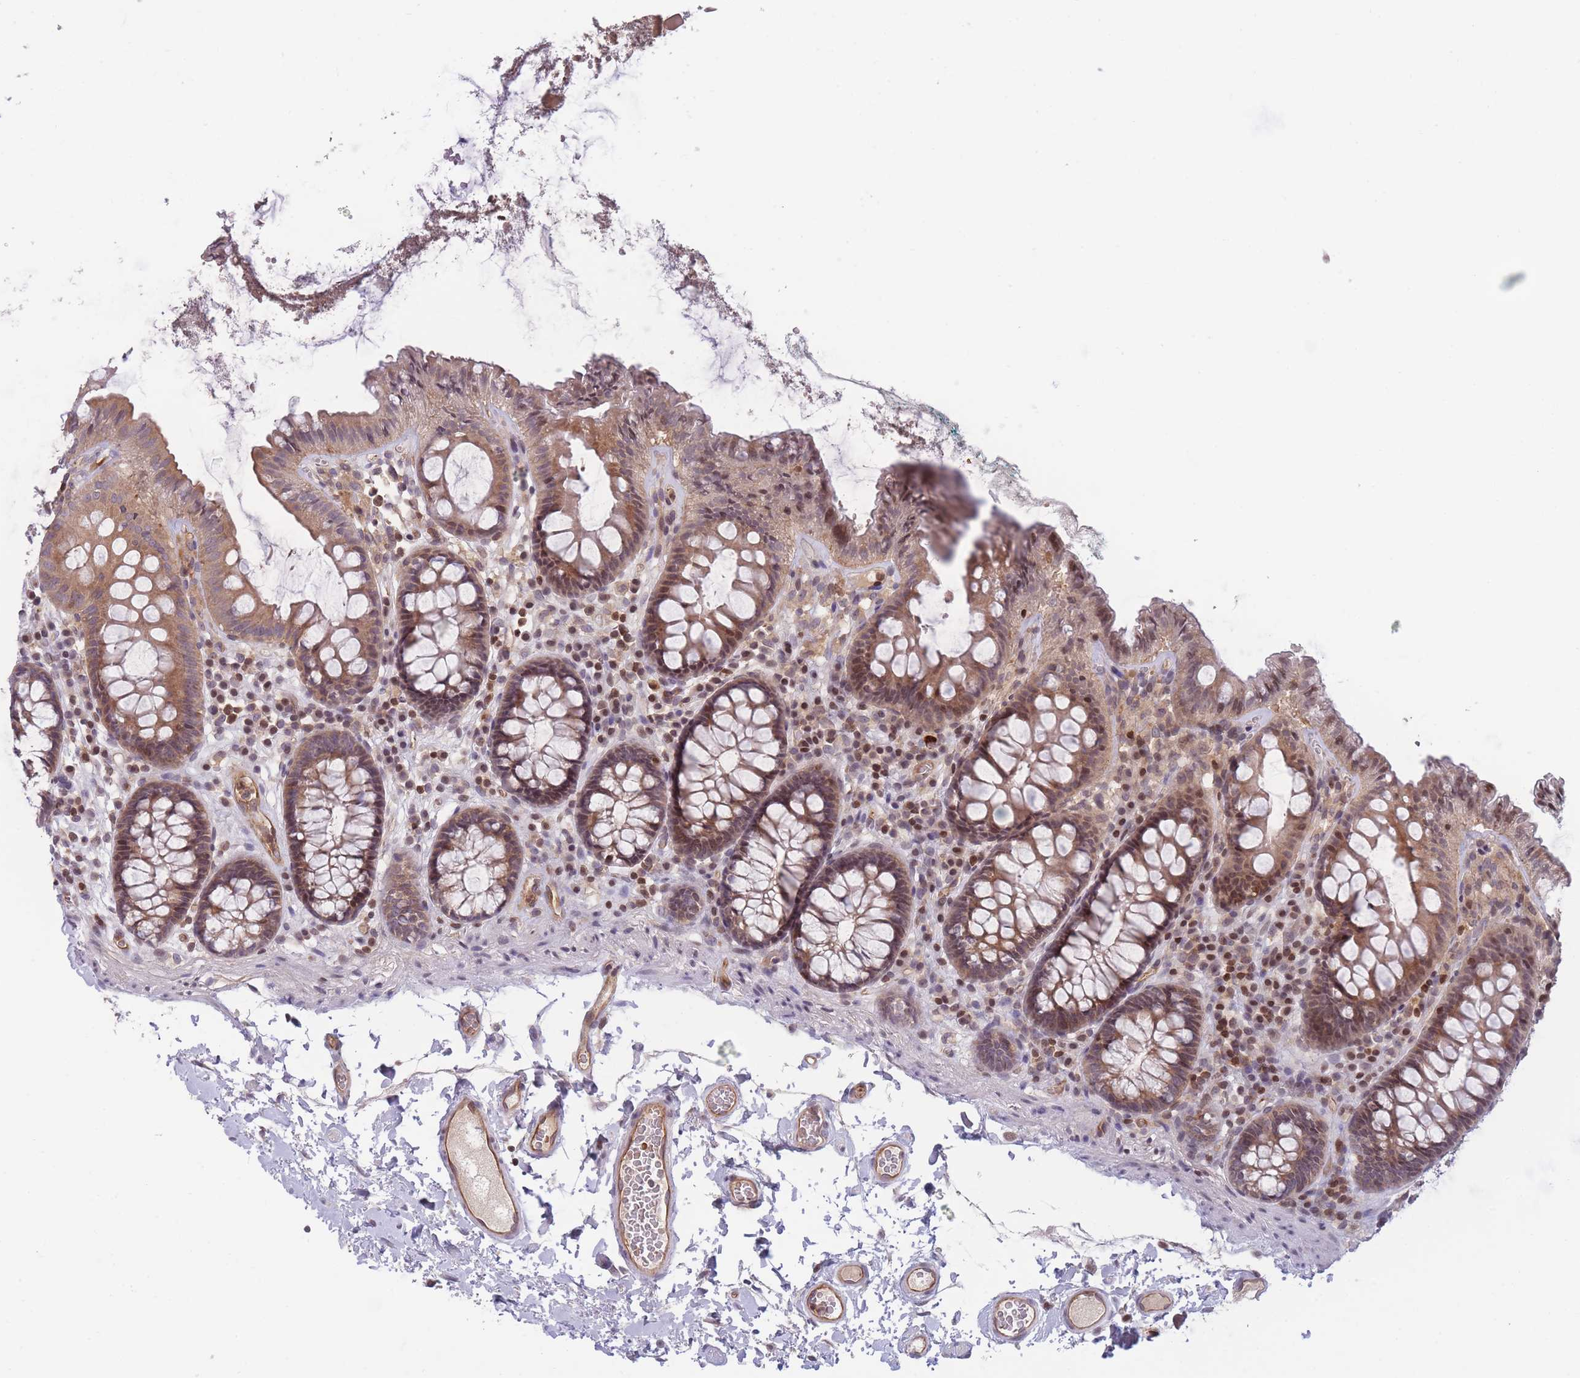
{"staining": {"intensity": "moderate", "quantity": ">75%", "location": "cytoplasmic/membranous"}, "tissue": "colon", "cell_type": "Endothelial cells", "image_type": "normal", "snomed": [{"axis": "morphology", "description": "Normal tissue, NOS"}, {"axis": "topography", "description": "Colon"}], "caption": "Colon stained for a protein demonstrates moderate cytoplasmic/membranous positivity in endothelial cells. (brown staining indicates protein expression, while blue staining denotes nuclei).", "gene": "SLC35F5", "patient": {"sex": "male", "age": 84}}